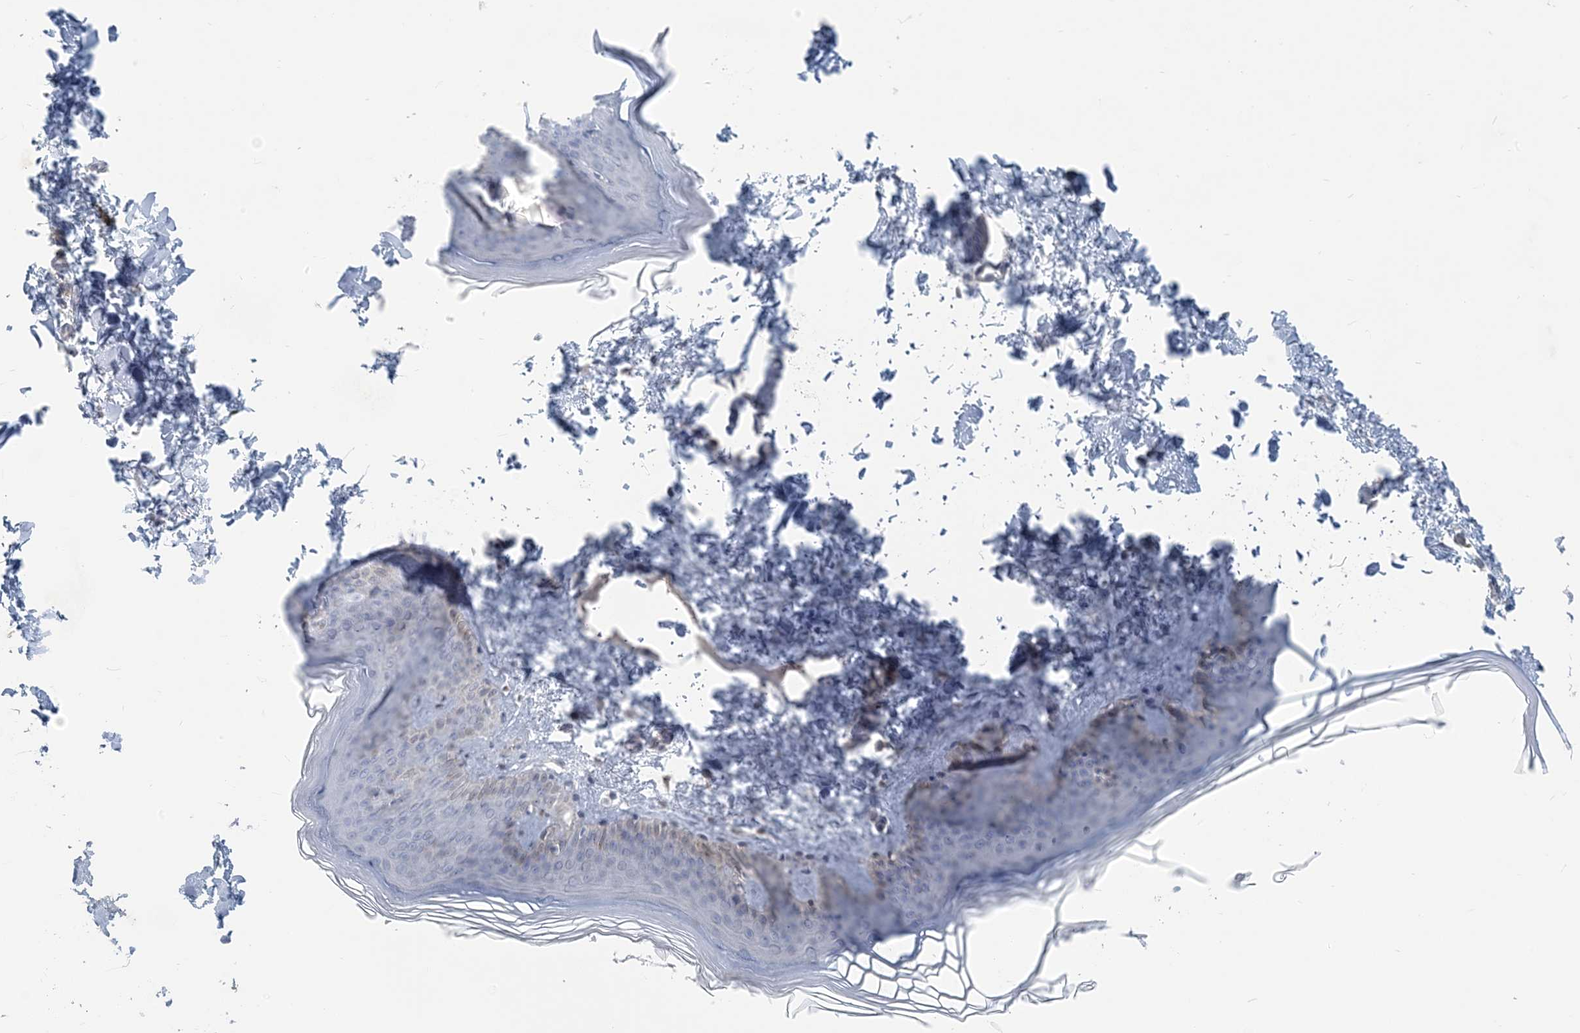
{"staining": {"intensity": "negative", "quantity": "none", "location": "none"}, "tissue": "skin", "cell_type": "Fibroblasts", "image_type": "normal", "snomed": [{"axis": "morphology", "description": "Normal tissue, NOS"}, {"axis": "topography", "description": "Skin"}], "caption": "Immunohistochemistry (IHC) of unremarkable skin shows no staining in fibroblasts. (Immunohistochemistry (IHC), brightfield microscopy, high magnification).", "gene": "ZC3H12A", "patient": {"sex": "female", "age": 27}}